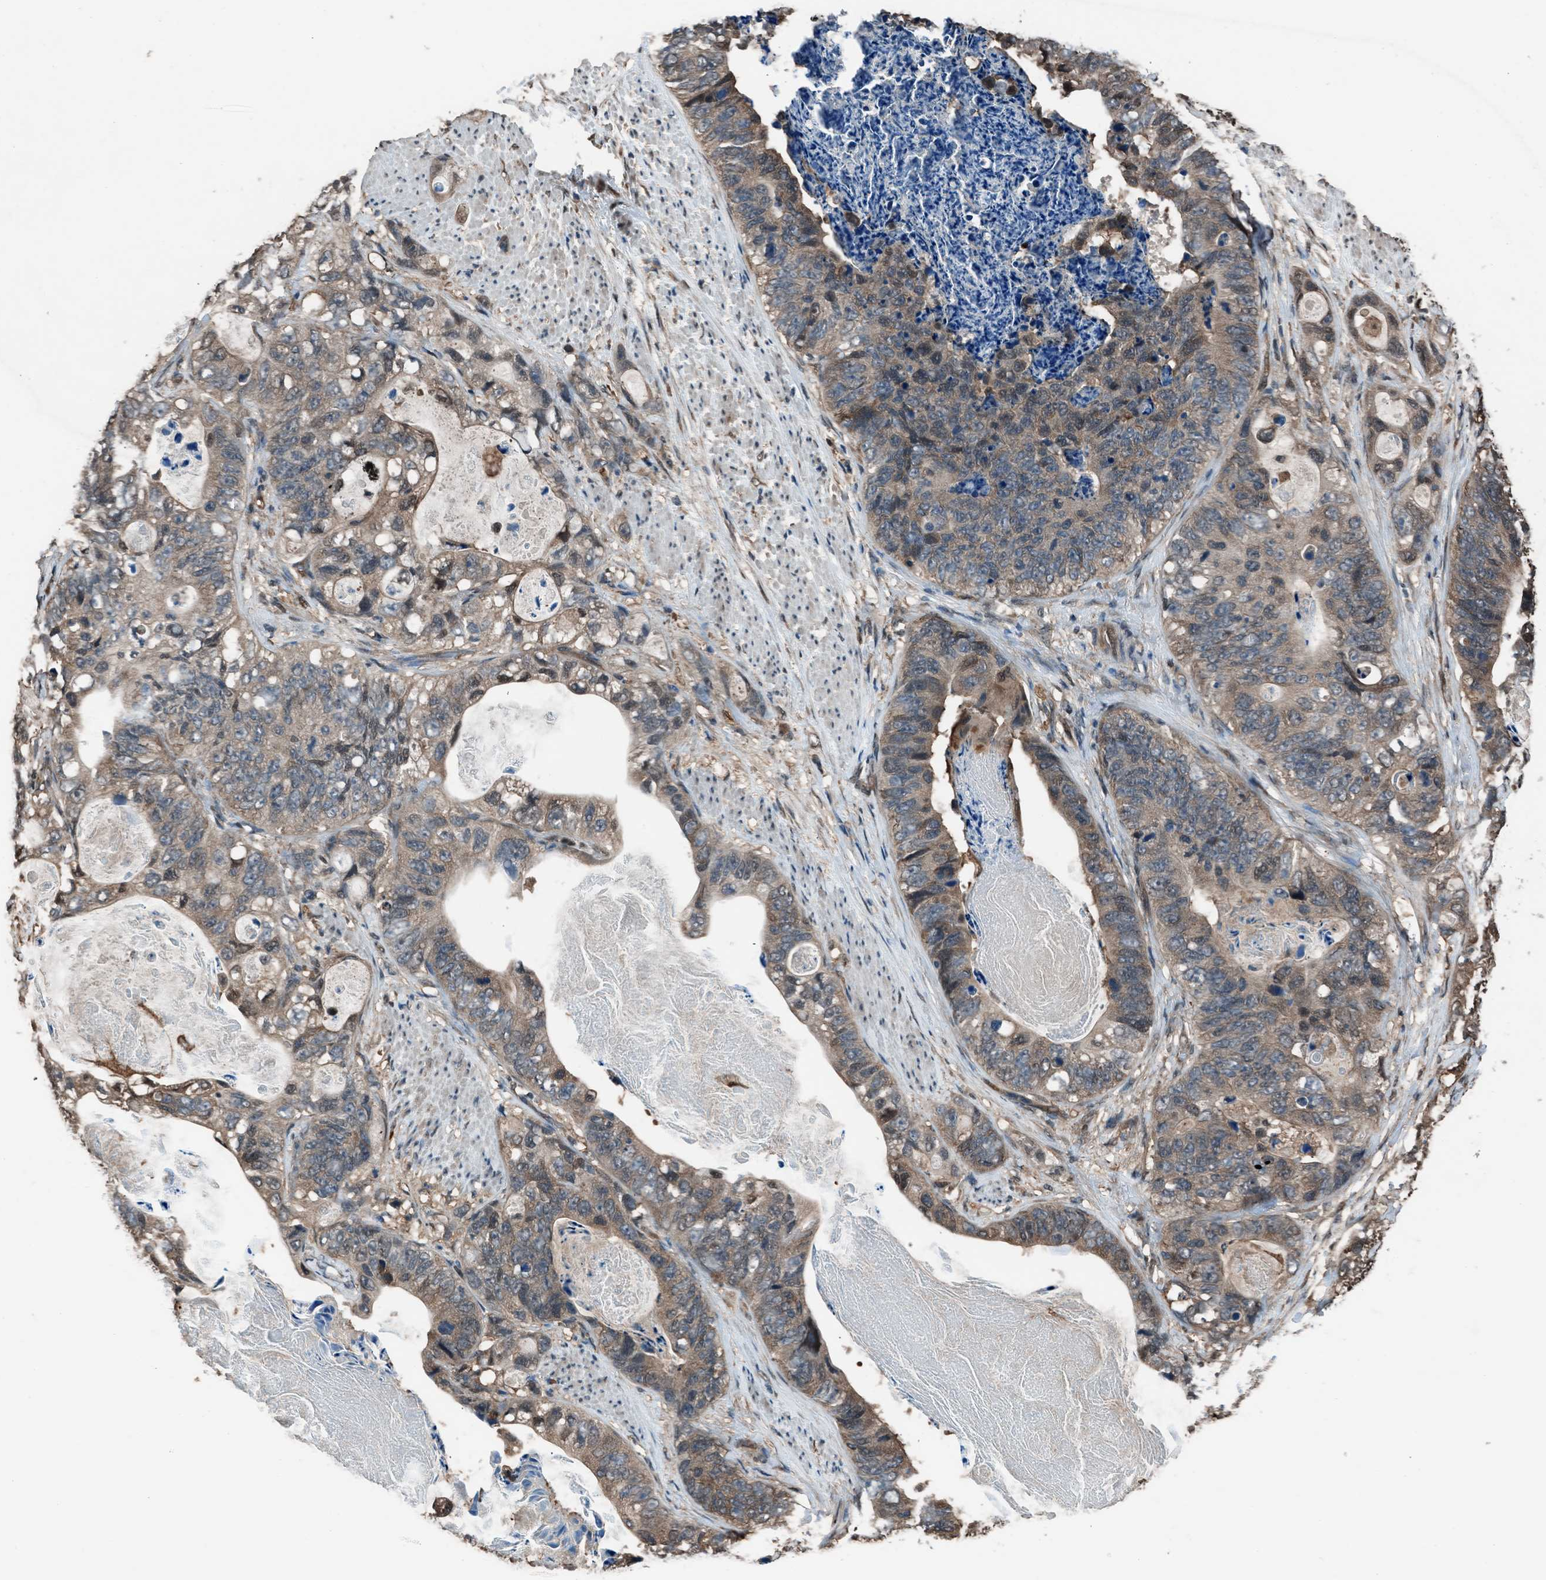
{"staining": {"intensity": "weak", "quantity": ">75%", "location": "cytoplasmic/membranous"}, "tissue": "stomach cancer", "cell_type": "Tumor cells", "image_type": "cancer", "snomed": [{"axis": "morphology", "description": "Adenocarcinoma, NOS"}, {"axis": "topography", "description": "Stomach"}], "caption": "This histopathology image demonstrates stomach cancer (adenocarcinoma) stained with immunohistochemistry (IHC) to label a protein in brown. The cytoplasmic/membranous of tumor cells show weak positivity for the protein. Nuclei are counter-stained blue.", "gene": "YWHAG", "patient": {"sex": "female", "age": 89}}